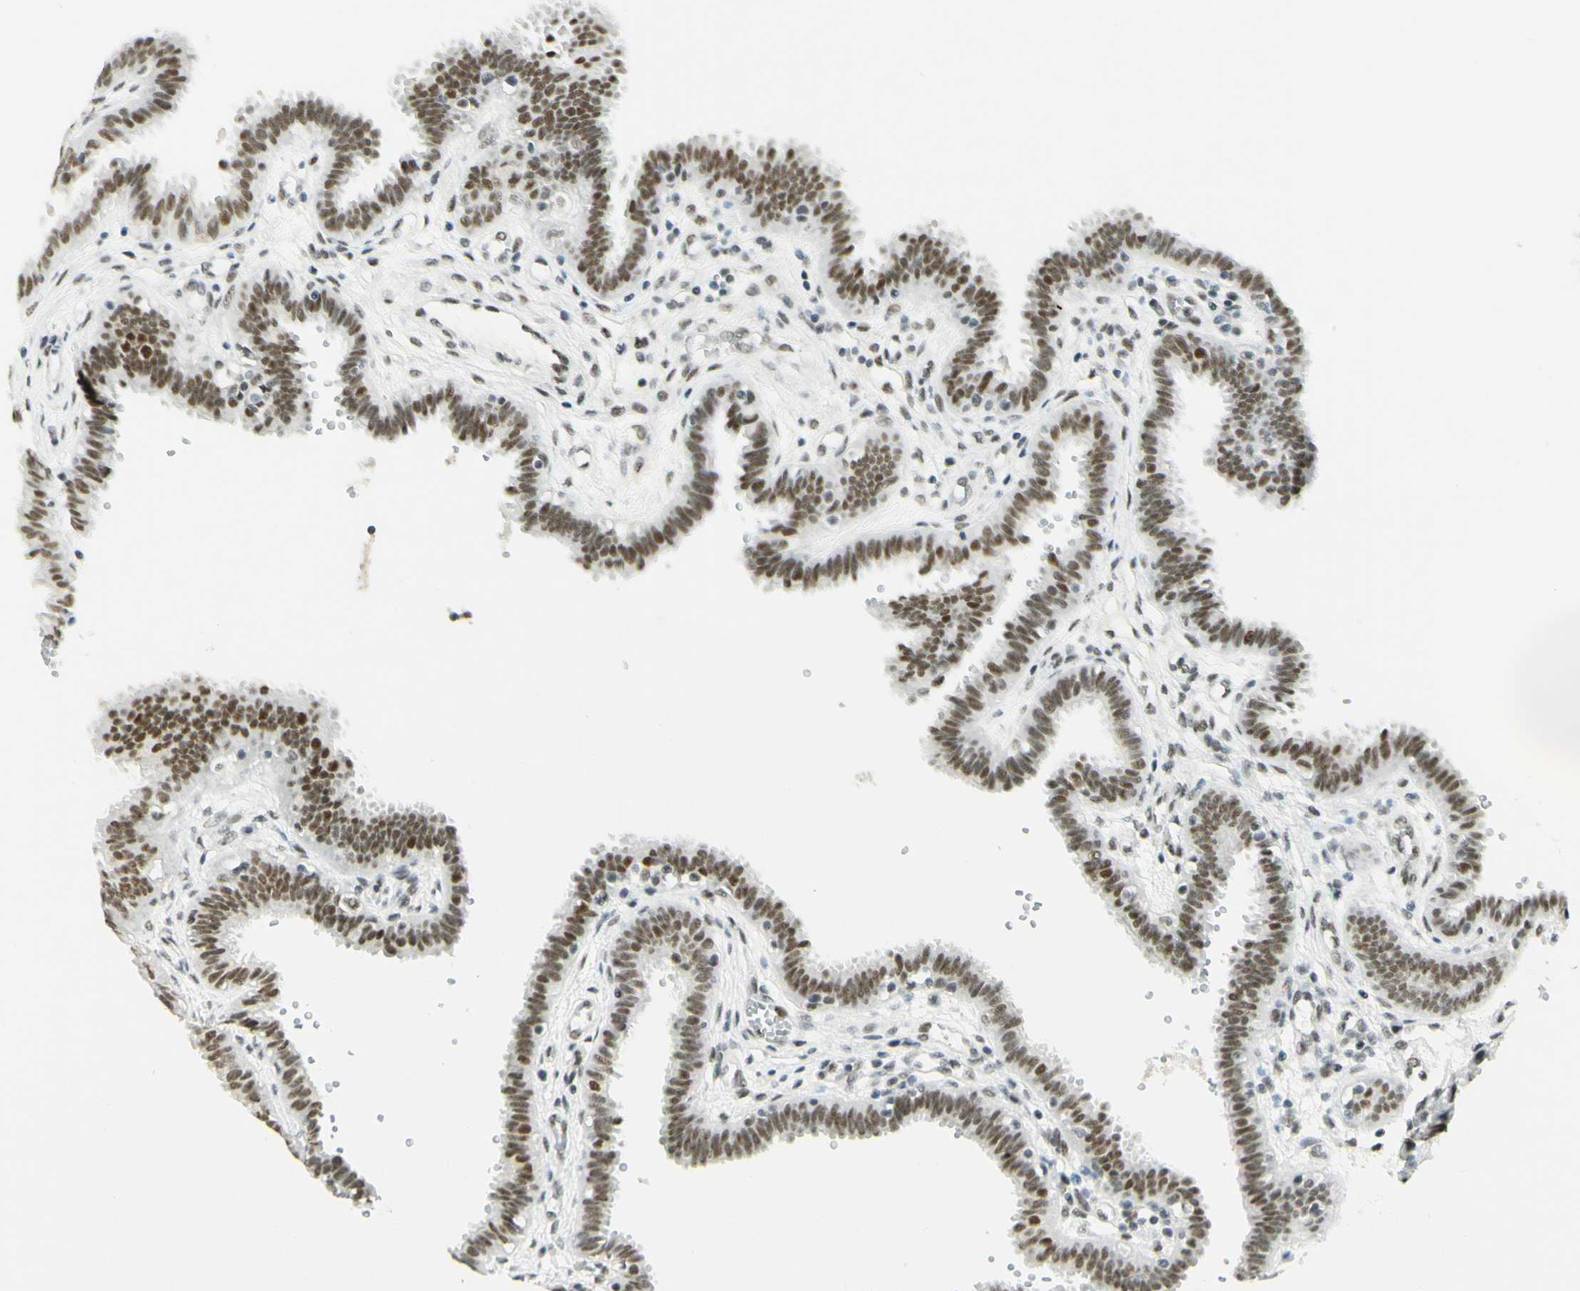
{"staining": {"intensity": "weak", "quantity": ">75%", "location": "nuclear"}, "tissue": "fallopian tube", "cell_type": "Glandular cells", "image_type": "normal", "snomed": [{"axis": "morphology", "description": "Normal tissue, NOS"}, {"axis": "topography", "description": "Fallopian tube"}], "caption": "Weak nuclear staining is identified in about >75% of glandular cells in benign fallopian tube.", "gene": "PMS2", "patient": {"sex": "female", "age": 32}}